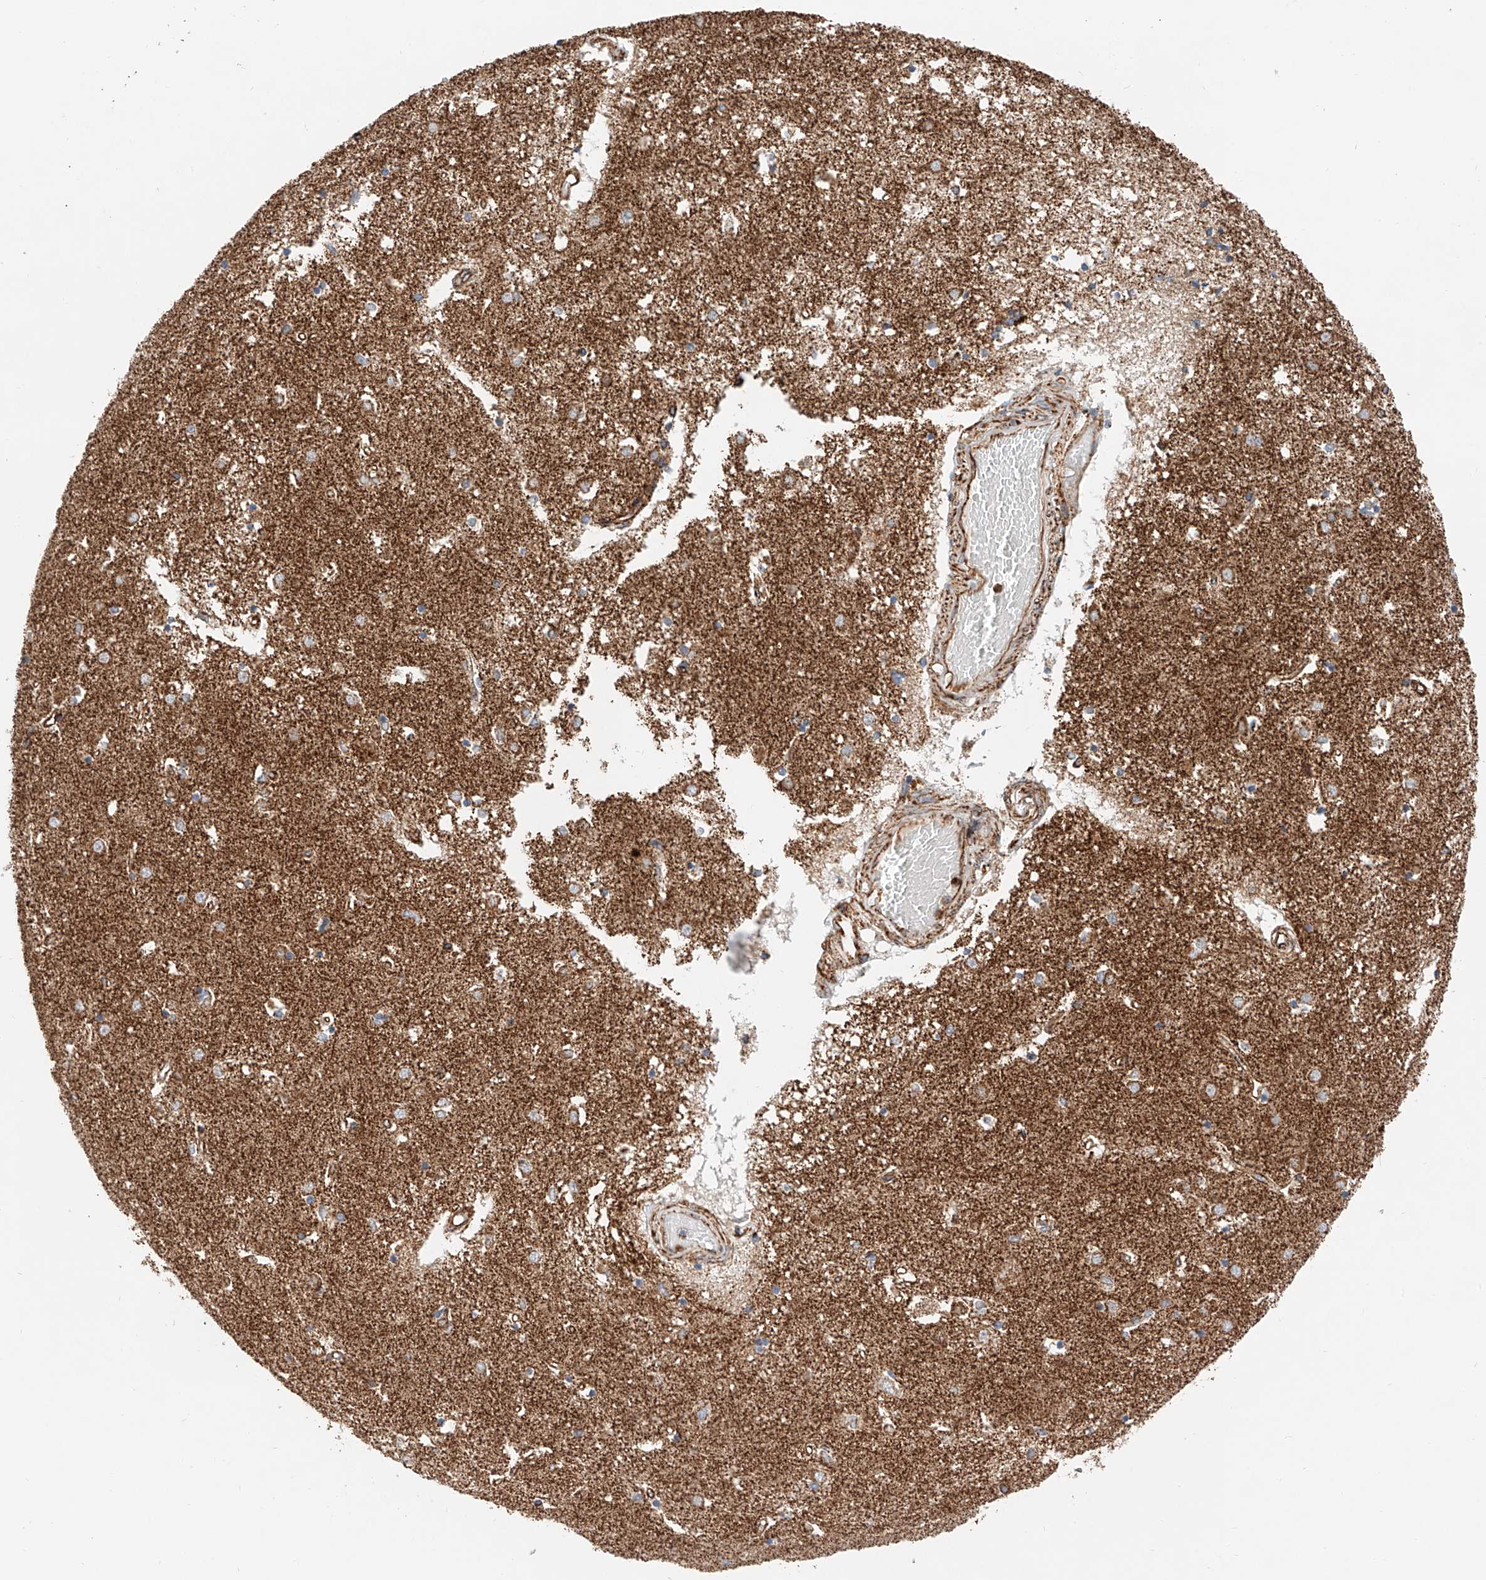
{"staining": {"intensity": "moderate", "quantity": "<25%", "location": "cytoplasmic/membranous"}, "tissue": "caudate", "cell_type": "Glial cells", "image_type": "normal", "snomed": [{"axis": "morphology", "description": "Normal tissue, NOS"}, {"axis": "topography", "description": "Lateral ventricle wall"}], "caption": "Glial cells display low levels of moderate cytoplasmic/membranous staining in approximately <25% of cells in normal human caudate.", "gene": "NDUFV3", "patient": {"sex": "male", "age": 45}}